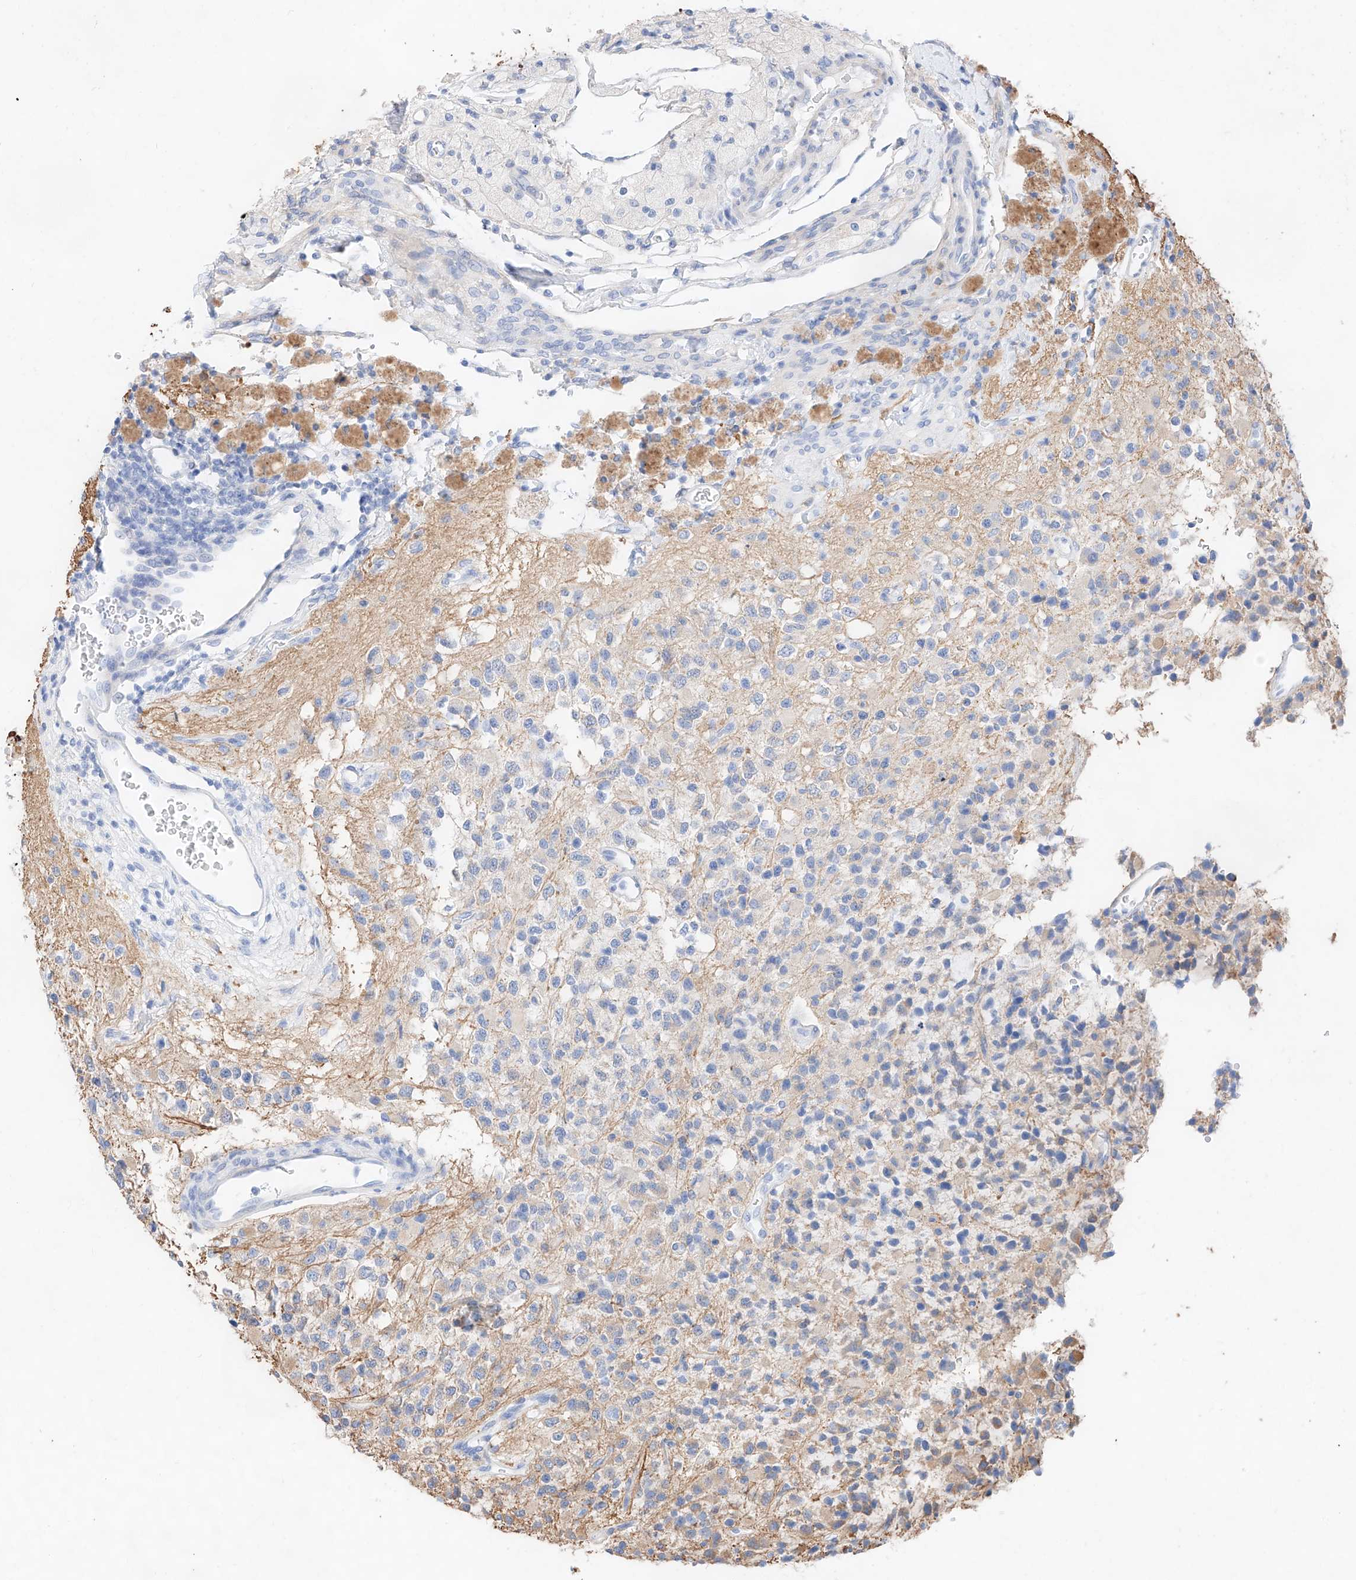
{"staining": {"intensity": "negative", "quantity": "none", "location": "none"}, "tissue": "glioma", "cell_type": "Tumor cells", "image_type": "cancer", "snomed": [{"axis": "morphology", "description": "Glioma, malignant, High grade"}, {"axis": "topography", "description": "Brain"}], "caption": "A high-resolution image shows immunohistochemistry staining of glioma, which displays no significant positivity in tumor cells.", "gene": "ATP9B", "patient": {"sex": "male", "age": 34}}